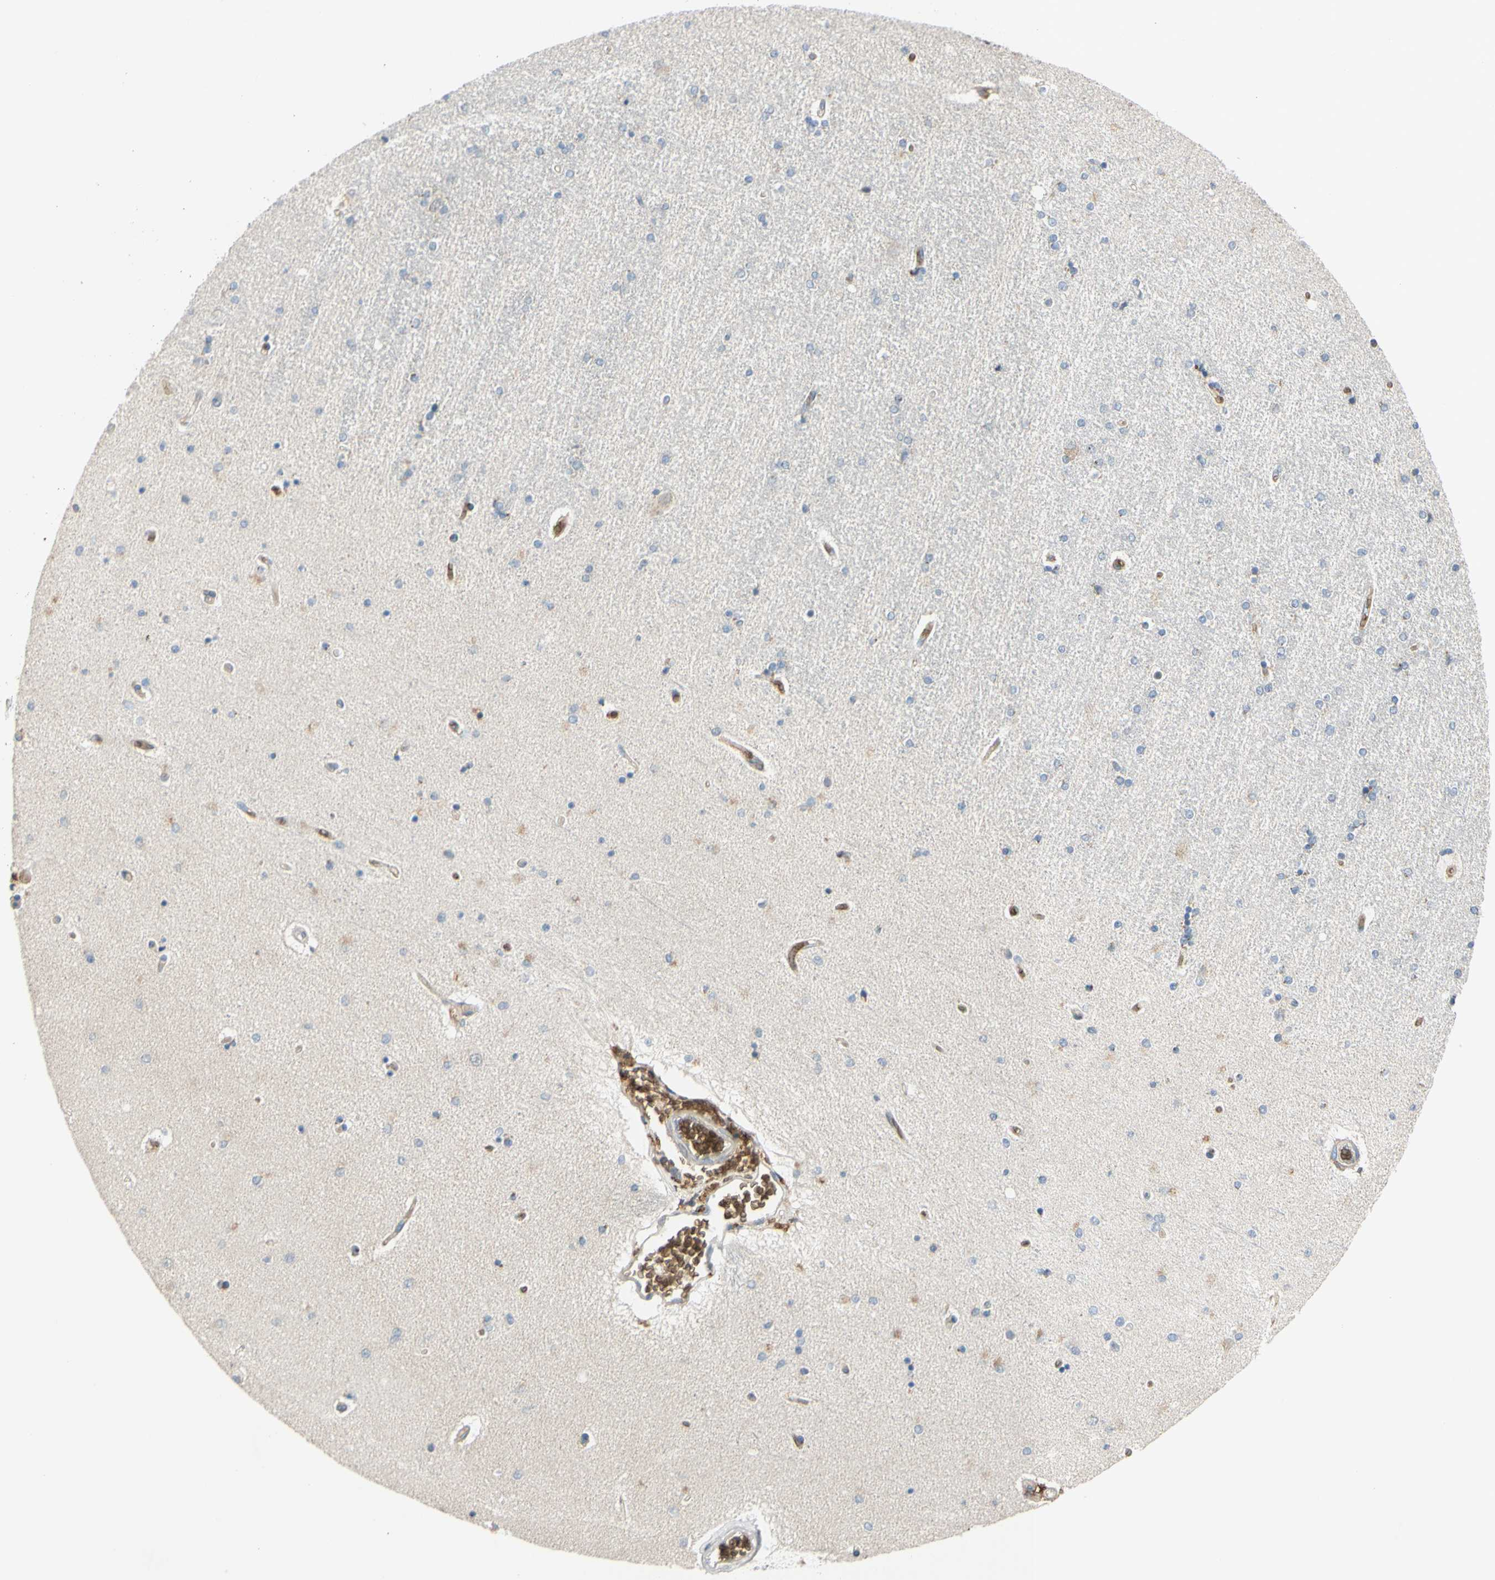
{"staining": {"intensity": "weak", "quantity": "<25%", "location": "cytoplasmic/membranous"}, "tissue": "hippocampus", "cell_type": "Glial cells", "image_type": "normal", "snomed": [{"axis": "morphology", "description": "Normal tissue, NOS"}, {"axis": "topography", "description": "Hippocampus"}], "caption": "A histopathology image of human hippocampus is negative for staining in glial cells. (Stains: DAB (3,3'-diaminobenzidine) immunohistochemistry (IHC) with hematoxylin counter stain, Microscopy: brightfield microscopy at high magnification).", "gene": "GYPC", "patient": {"sex": "female", "age": 54}}